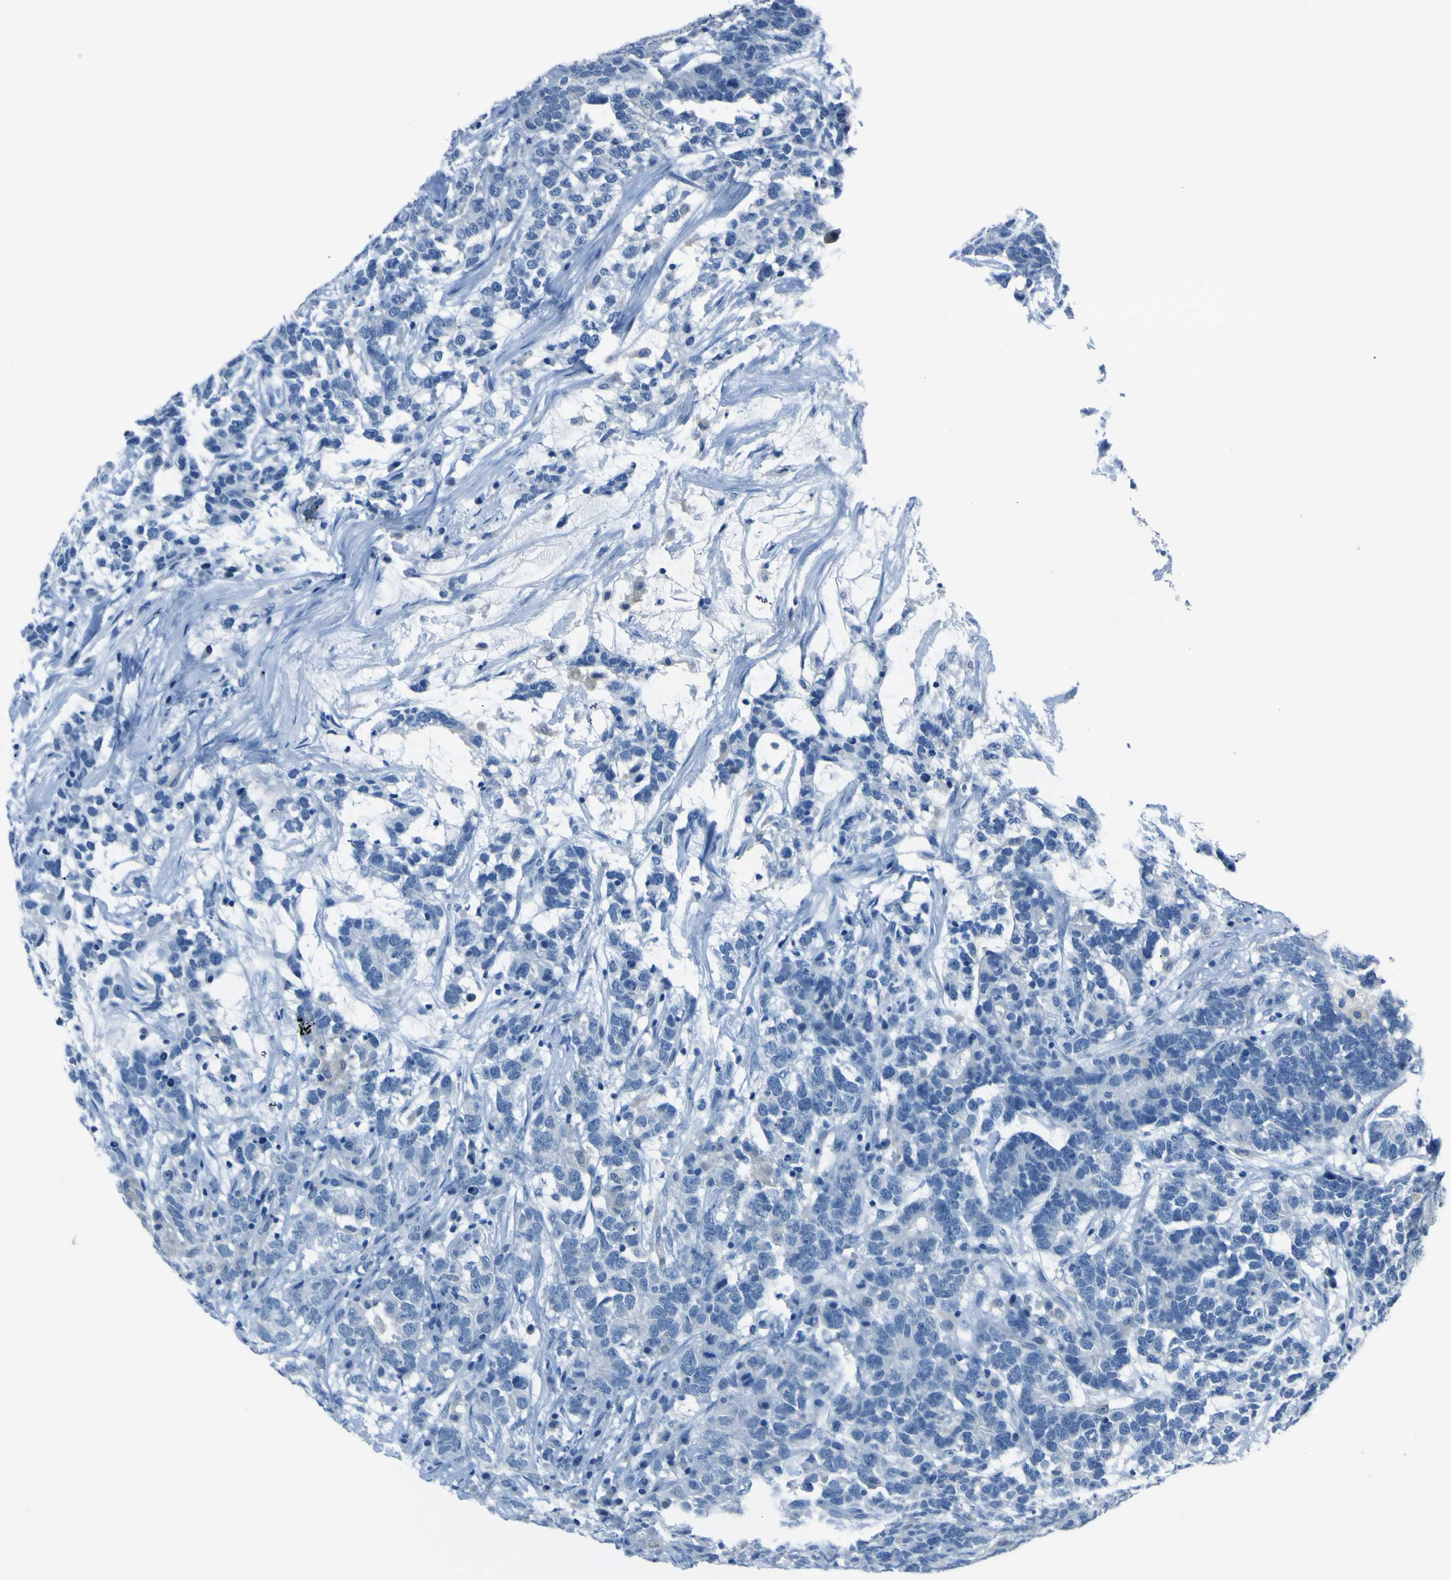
{"staining": {"intensity": "negative", "quantity": "none", "location": "none"}, "tissue": "testis cancer", "cell_type": "Tumor cells", "image_type": "cancer", "snomed": [{"axis": "morphology", "description": "Carcinoma, Embryonal, NOS"}, {"axis": "topography", "description": "Testis"}], "caption": "Tumor cells show no significant protein staining in testis embryonal carcinoma. (Stains: DAB (3,3'-diaminobenzidine) IHC with hematoxylin counter stain, Microscopy: brightfield microscopy at high magnification).", "gene": "PHKG1", "patient": {"sex": "male", "age": 26}}